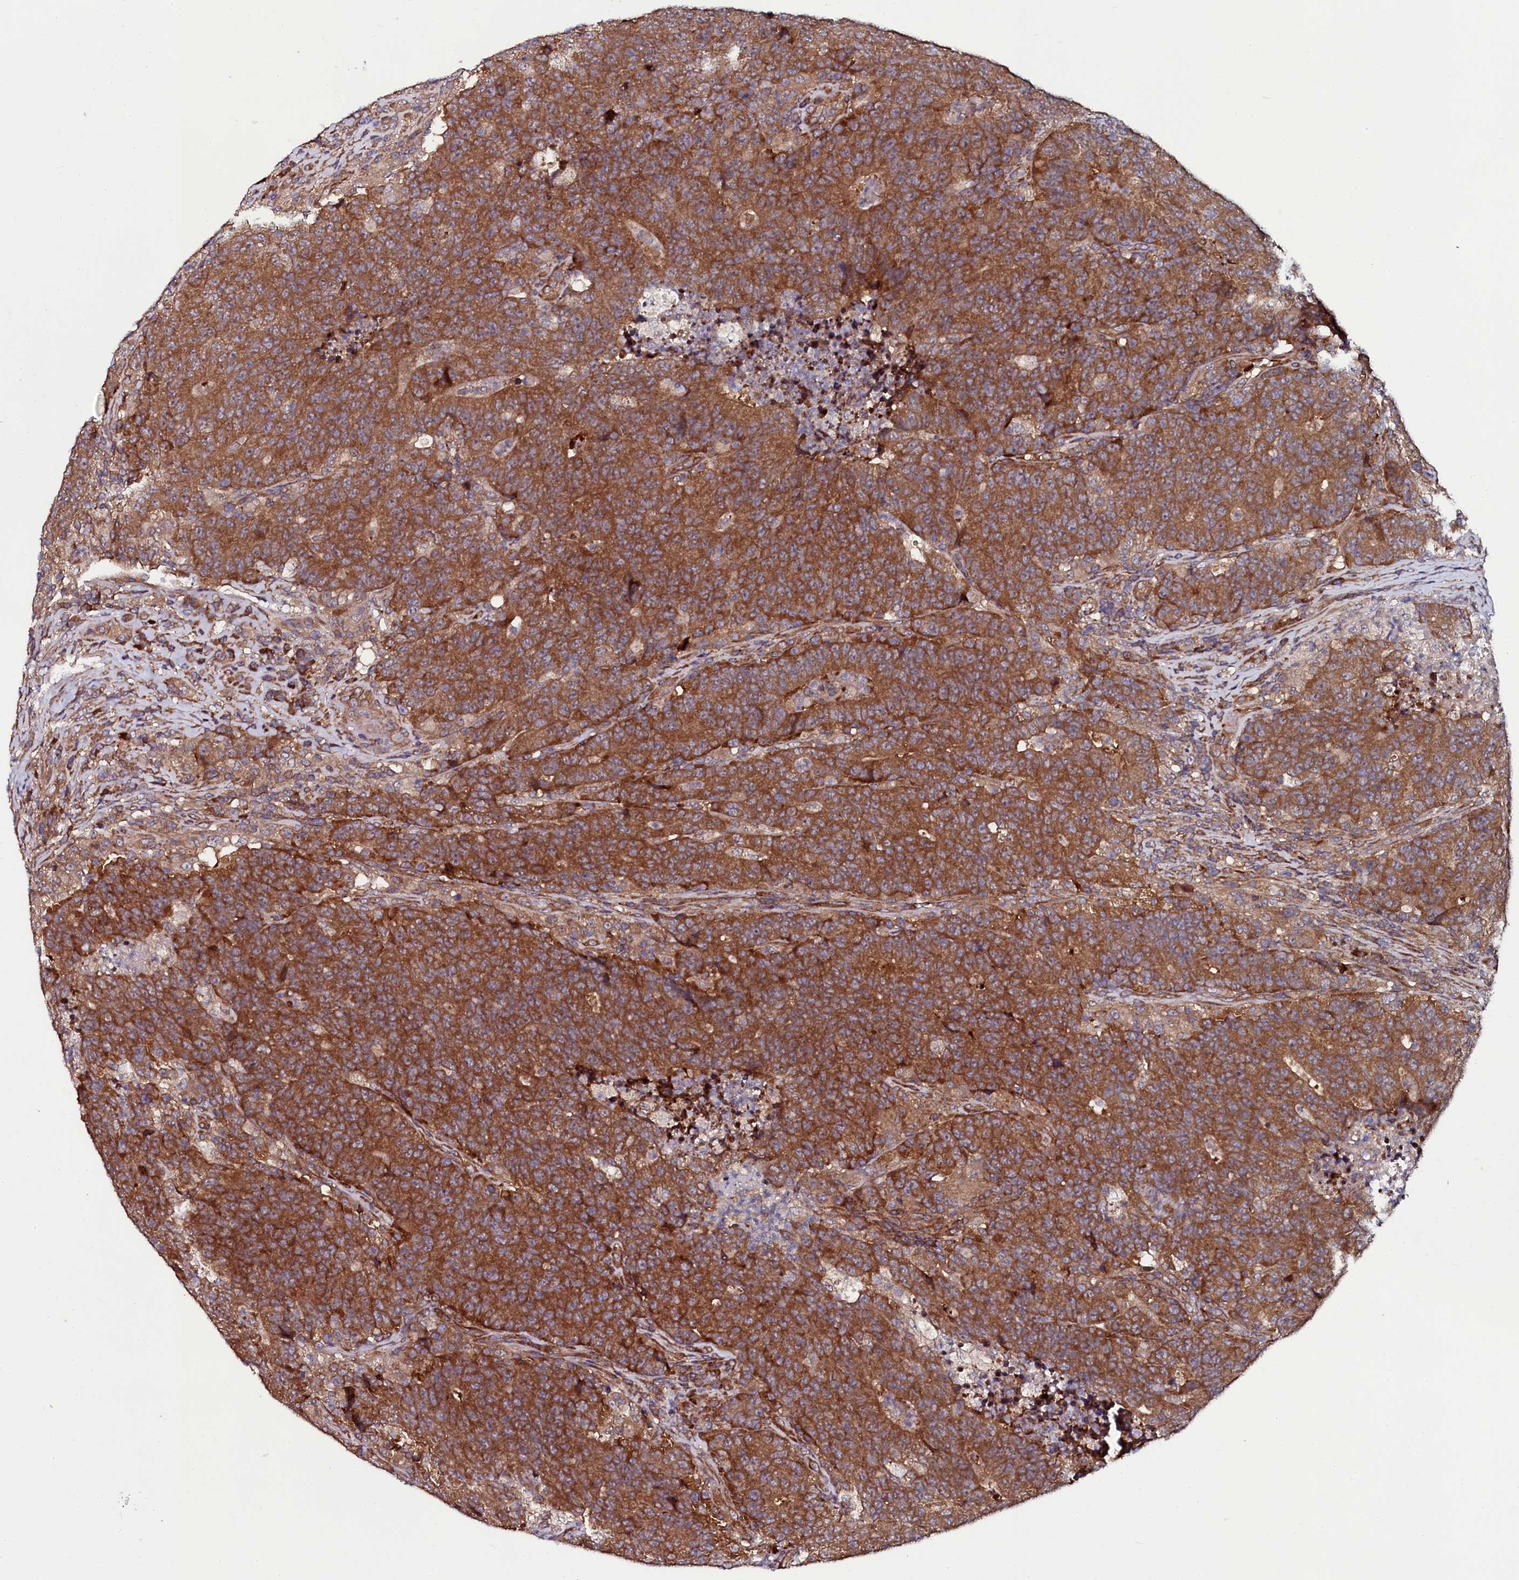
{"staining": {"intensity": "strong", "quantity": ">75%", "location": "cytoplasmic/membranous"}, "tissue": "colorectal cancer", "cell_type": "Tumor cells", "image_type": "cancer", "snomed": [{"axis": "morphology", "description": "Adenocarcinoma, NOS"}, {"axis": "topography", "description": "Colon"}], "caption": "Immunohistochemical staining of colorectal adenocarcinoma exhibits high levels of strong cytoplasmic/membranous protein positivity in about >75% of tumor cells. Nuclei are stained in blue.", "gene": "USPL1", "patient": {"sex": "female", "age": 75}}